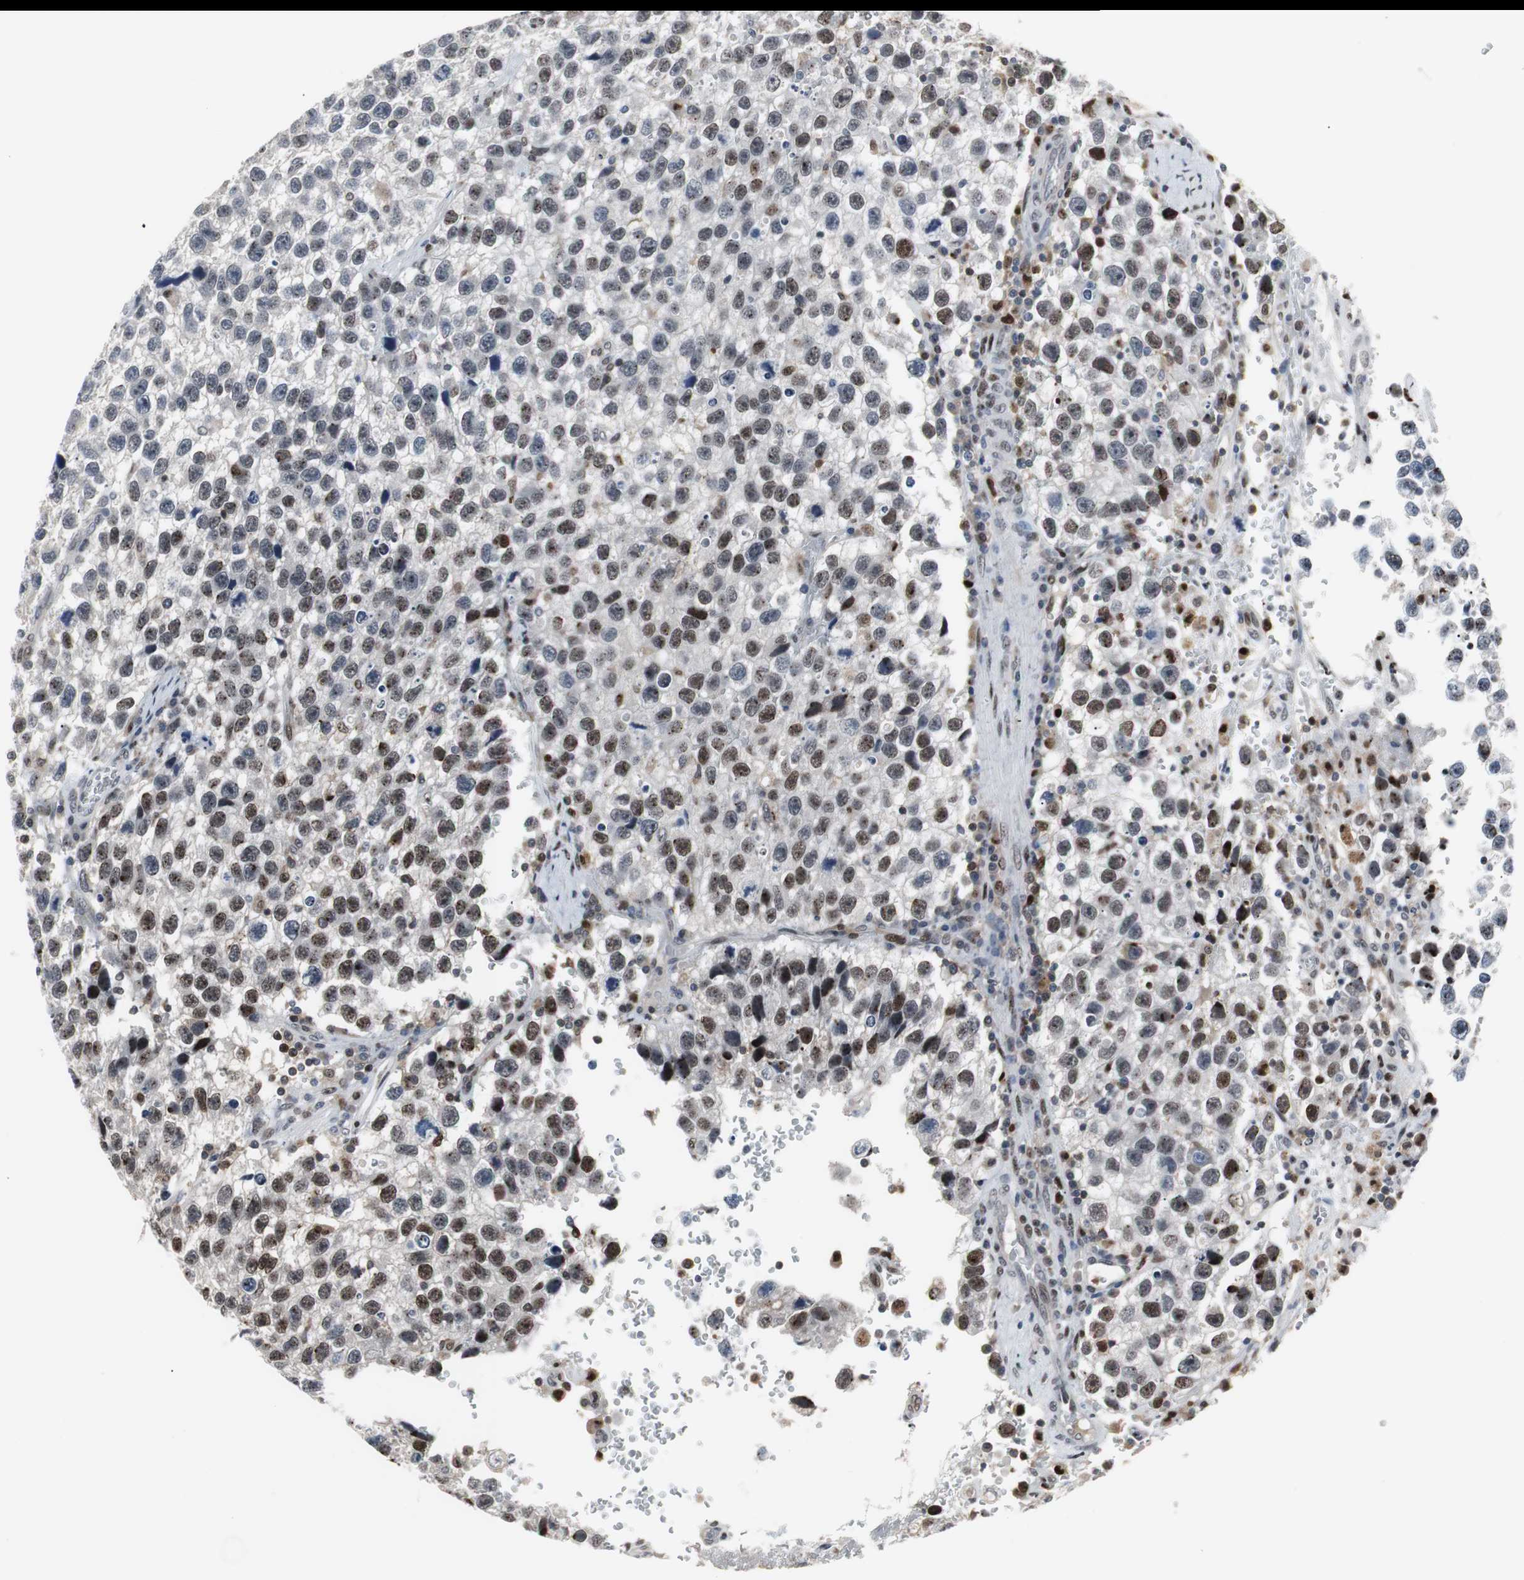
{"staining": {"intensity": "moderate", "quantity": "25%-75%", "location": "nuclear"}, "tissue": "testis cancer", "cell_type": "Tumor cells", "image_type": "cancer", "snomed": [{"axis": "morphology", "description": "Seminoma, NOS"}, {"axis": "topography", "description": "Testis"}], "caption": "A brown stain shows moderate nuclear positivity of a protein in human seminoma (testis) tumor cells.", "gene": "GRK2", "patient": {"sex": "male", "age": 33}}